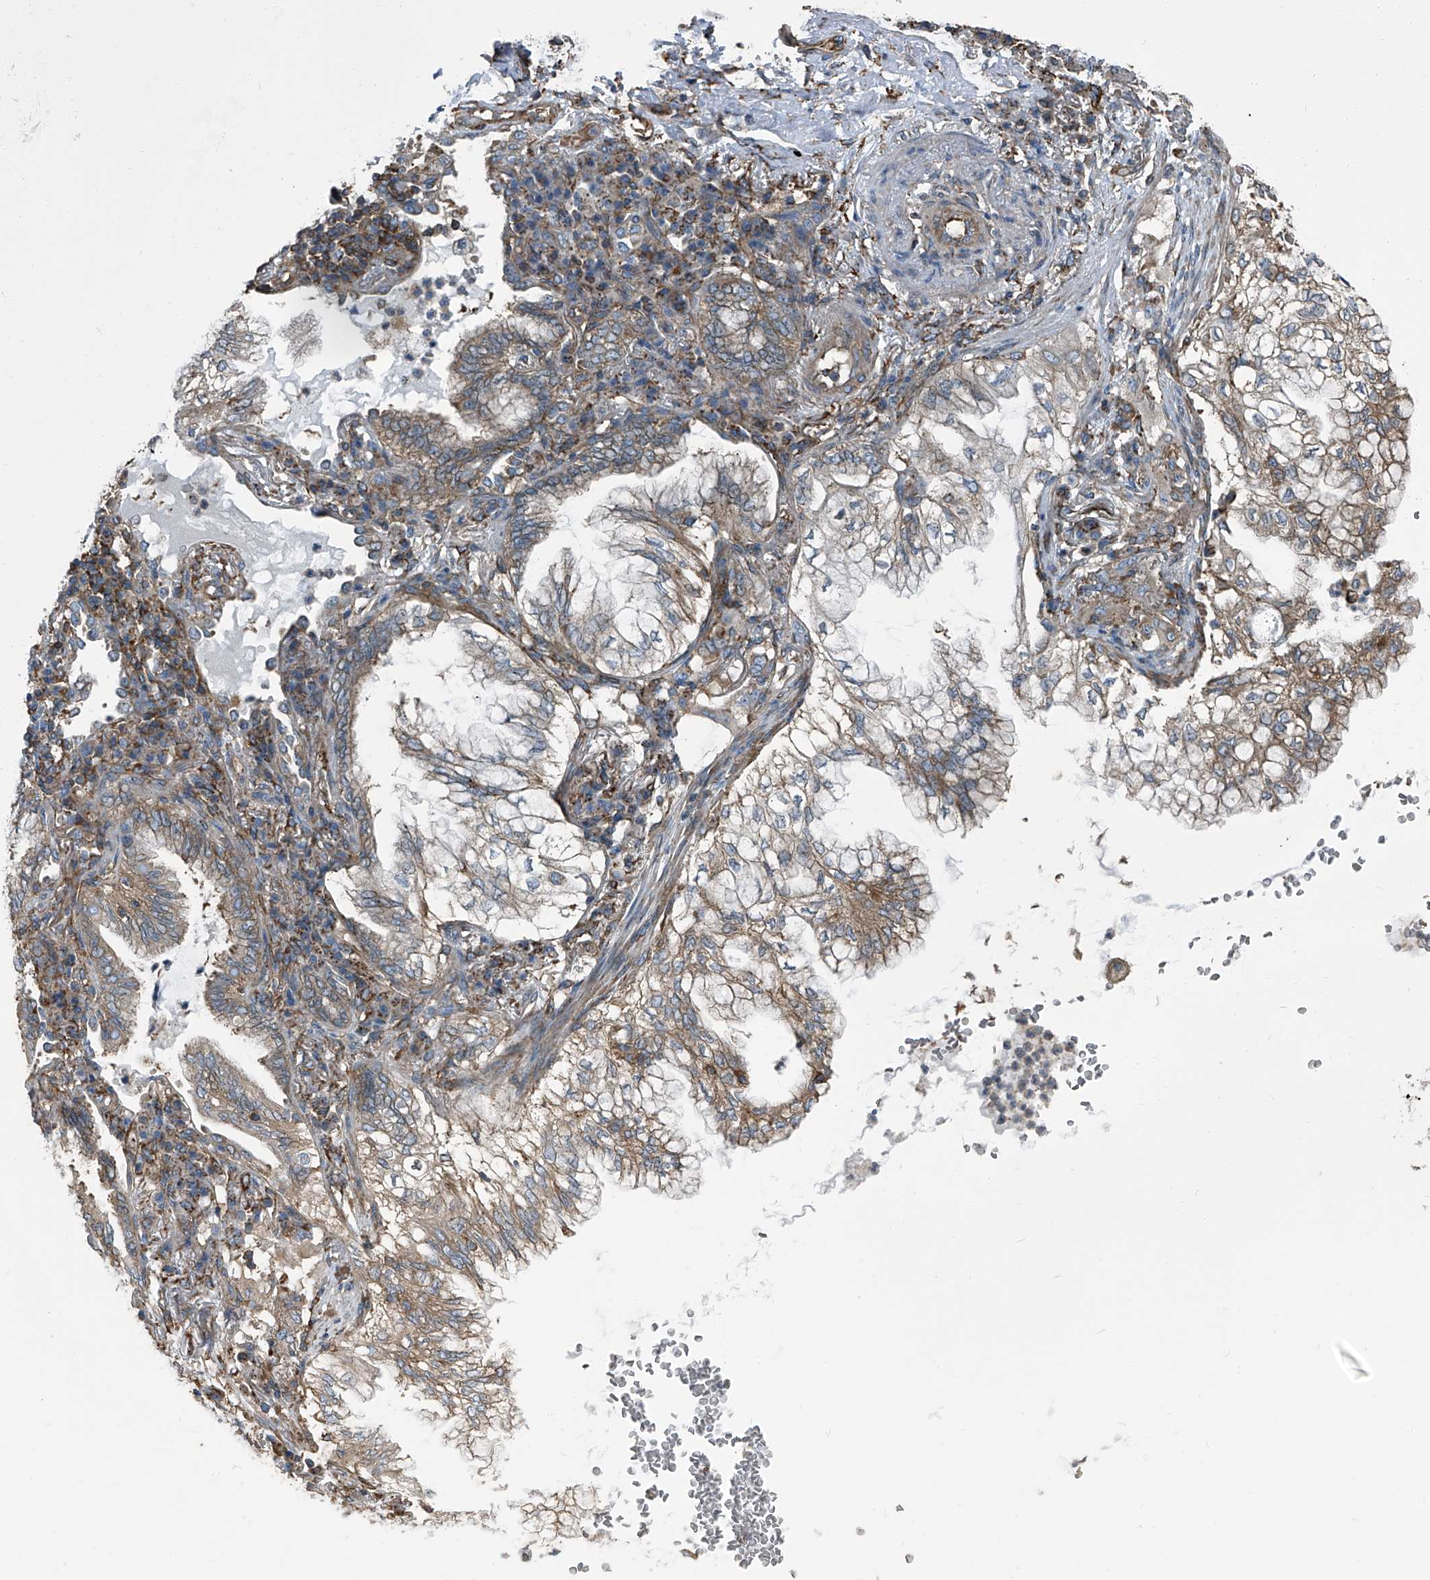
{"staining": {"intensity": "moderate", "quantity": "25%-75%", "location": "cytoplasmic/membranous"}, "tissue": "lung cancer", "cell_type": "Tumor cells", "image_type": "cancer", "snomed": [{"axis": "morphology", "description": "Adenocarcinoma, NOS"}, {"axis": "topography", "description": "Lung"}], "caption": "DAB immunohistochemical staining of human lung adenocarcinoma demonstrates moderate cytoplasmic/membranous protein positivity in approximately 25%-75% of tumor cells. (DAB IHC with brightfield microscopy, high magnification).", "gene": "SEPTIN7", "patient": {"sex": "female", "age": 70}}